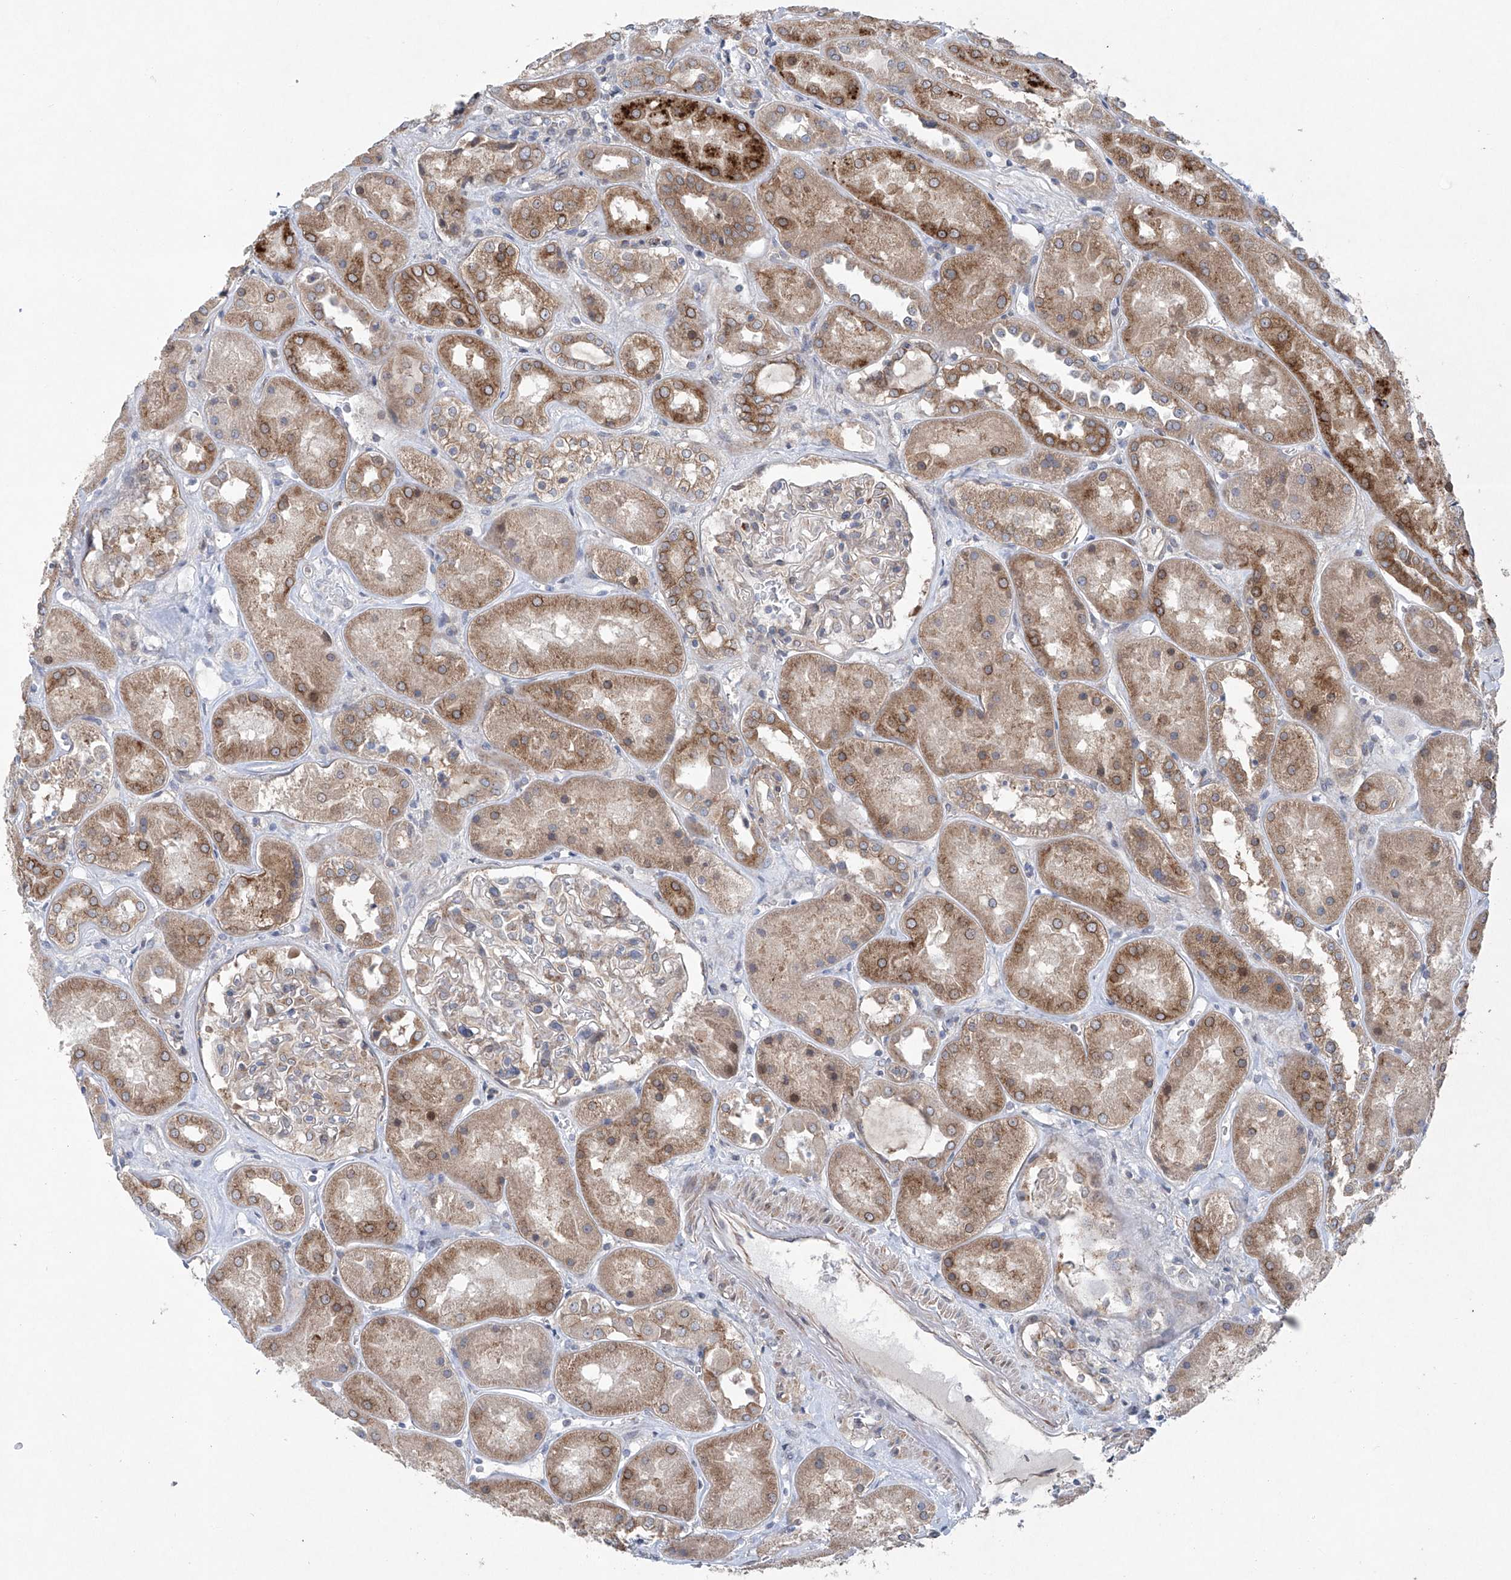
{"staining": {"intensity": "weak", "quantity": "25%-75%", "location": "cytoplasmic/membranous"}, "tissue": "kidney", "cell_type": "Cells in glomeruli", "image_type": "normal", "snomed": [{"axis": "morphology", "description": "Normal tissue, NOS"}, {"axis": "topography", "description": "Kidney"}], "caption": "Kidney stained with immunohistochemistry reveals weak cytoplasmic/membranous staining in about 25%-75% of cells in glomeruli.", "gene": "KLC4", "patient": {"sex": "male", "age": 70}}